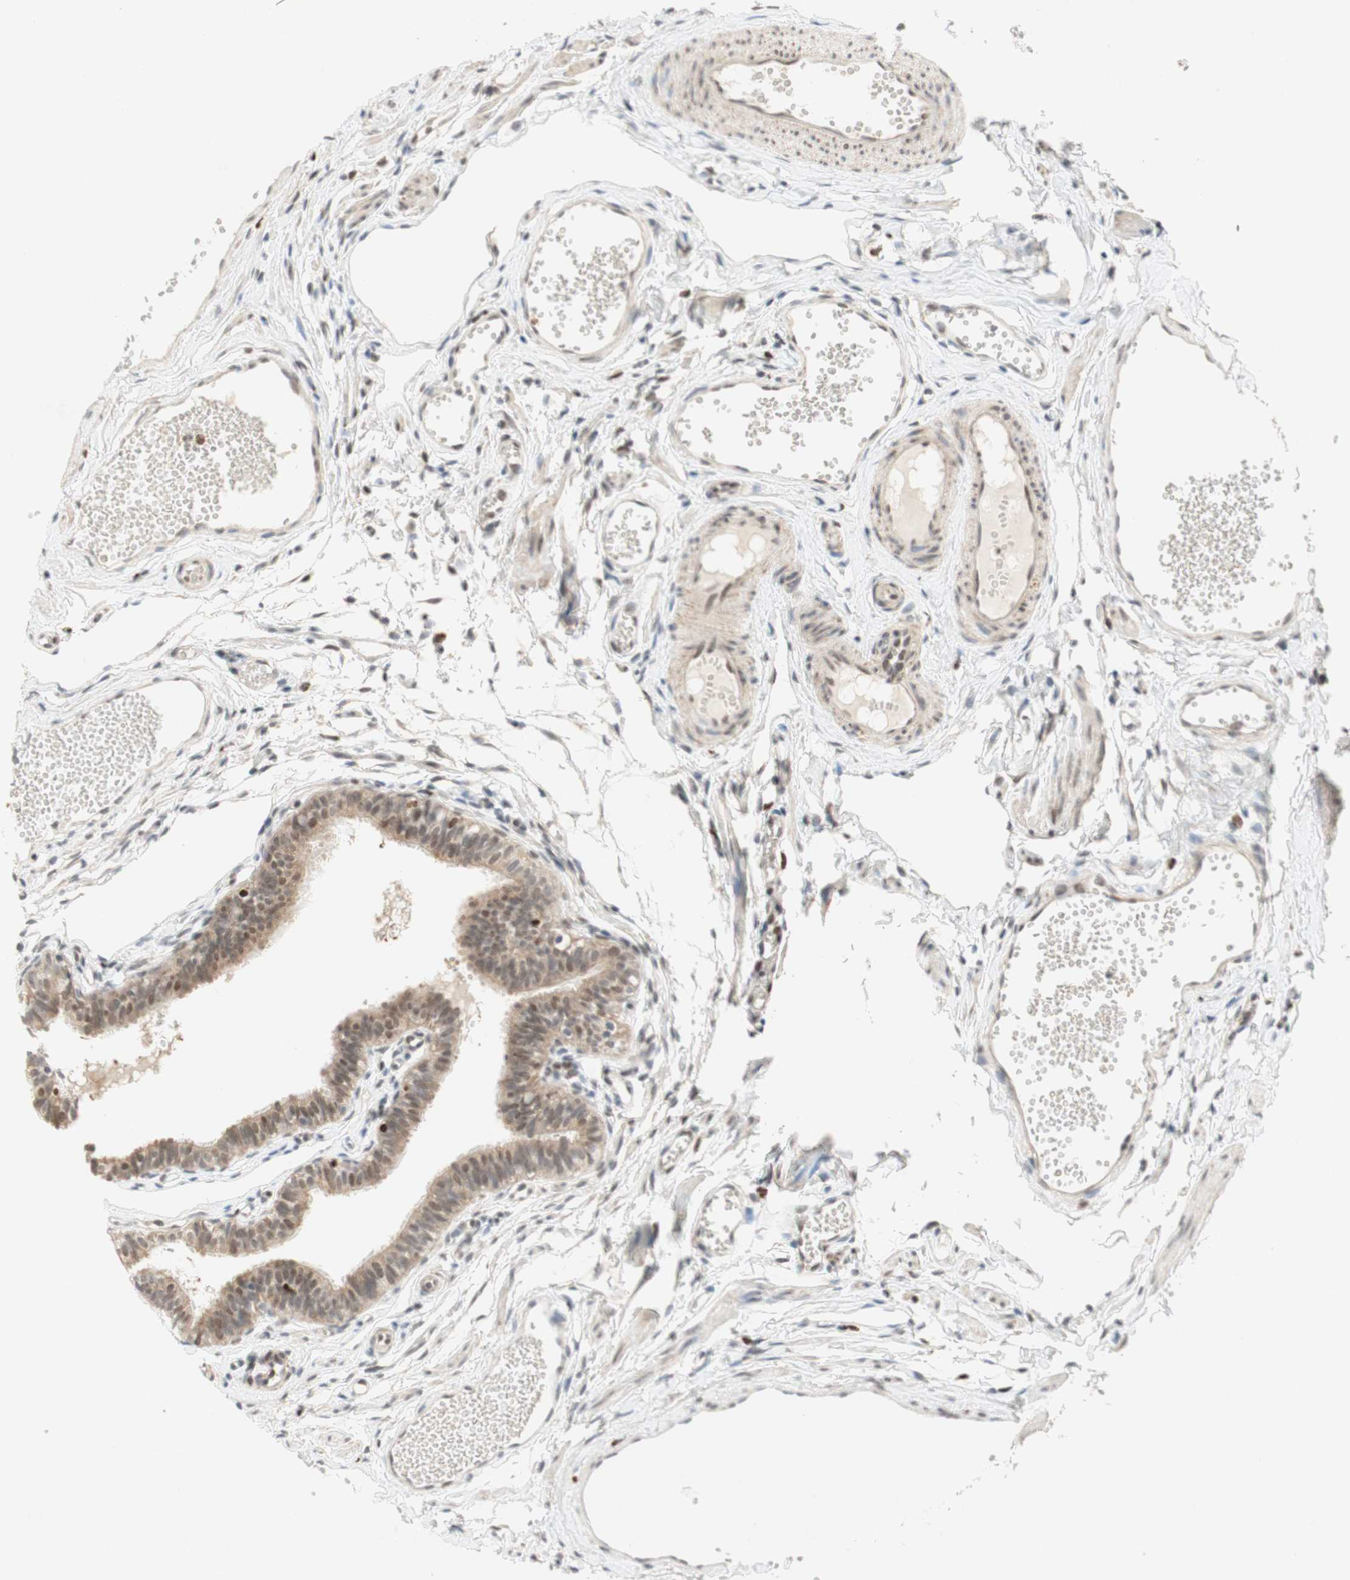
{"staining": {"intensity": "weak", "quantity": ">75%", "location": "cytoplasmic/membranous,nuclear"}, "tissue": "fallopian tube", "cell_type": "Glandular cells", "image_type": "normal", "snomed": [{"axis": "morphology", "description": "Normal tissue, NOS"}, {"axis": "topography", "description": "Fallopian tube"}, {"axis": "topography", "description": "Placenta"}], "caption": "Immunohistochemical staining of unremarkable human fallopian tube shows weak cytoplasmic/membranous,nuclear protein expression in about >75% of glandular cells.", "gene": "DNMT3A", "patient": {"sex": "female", "age": 34}}